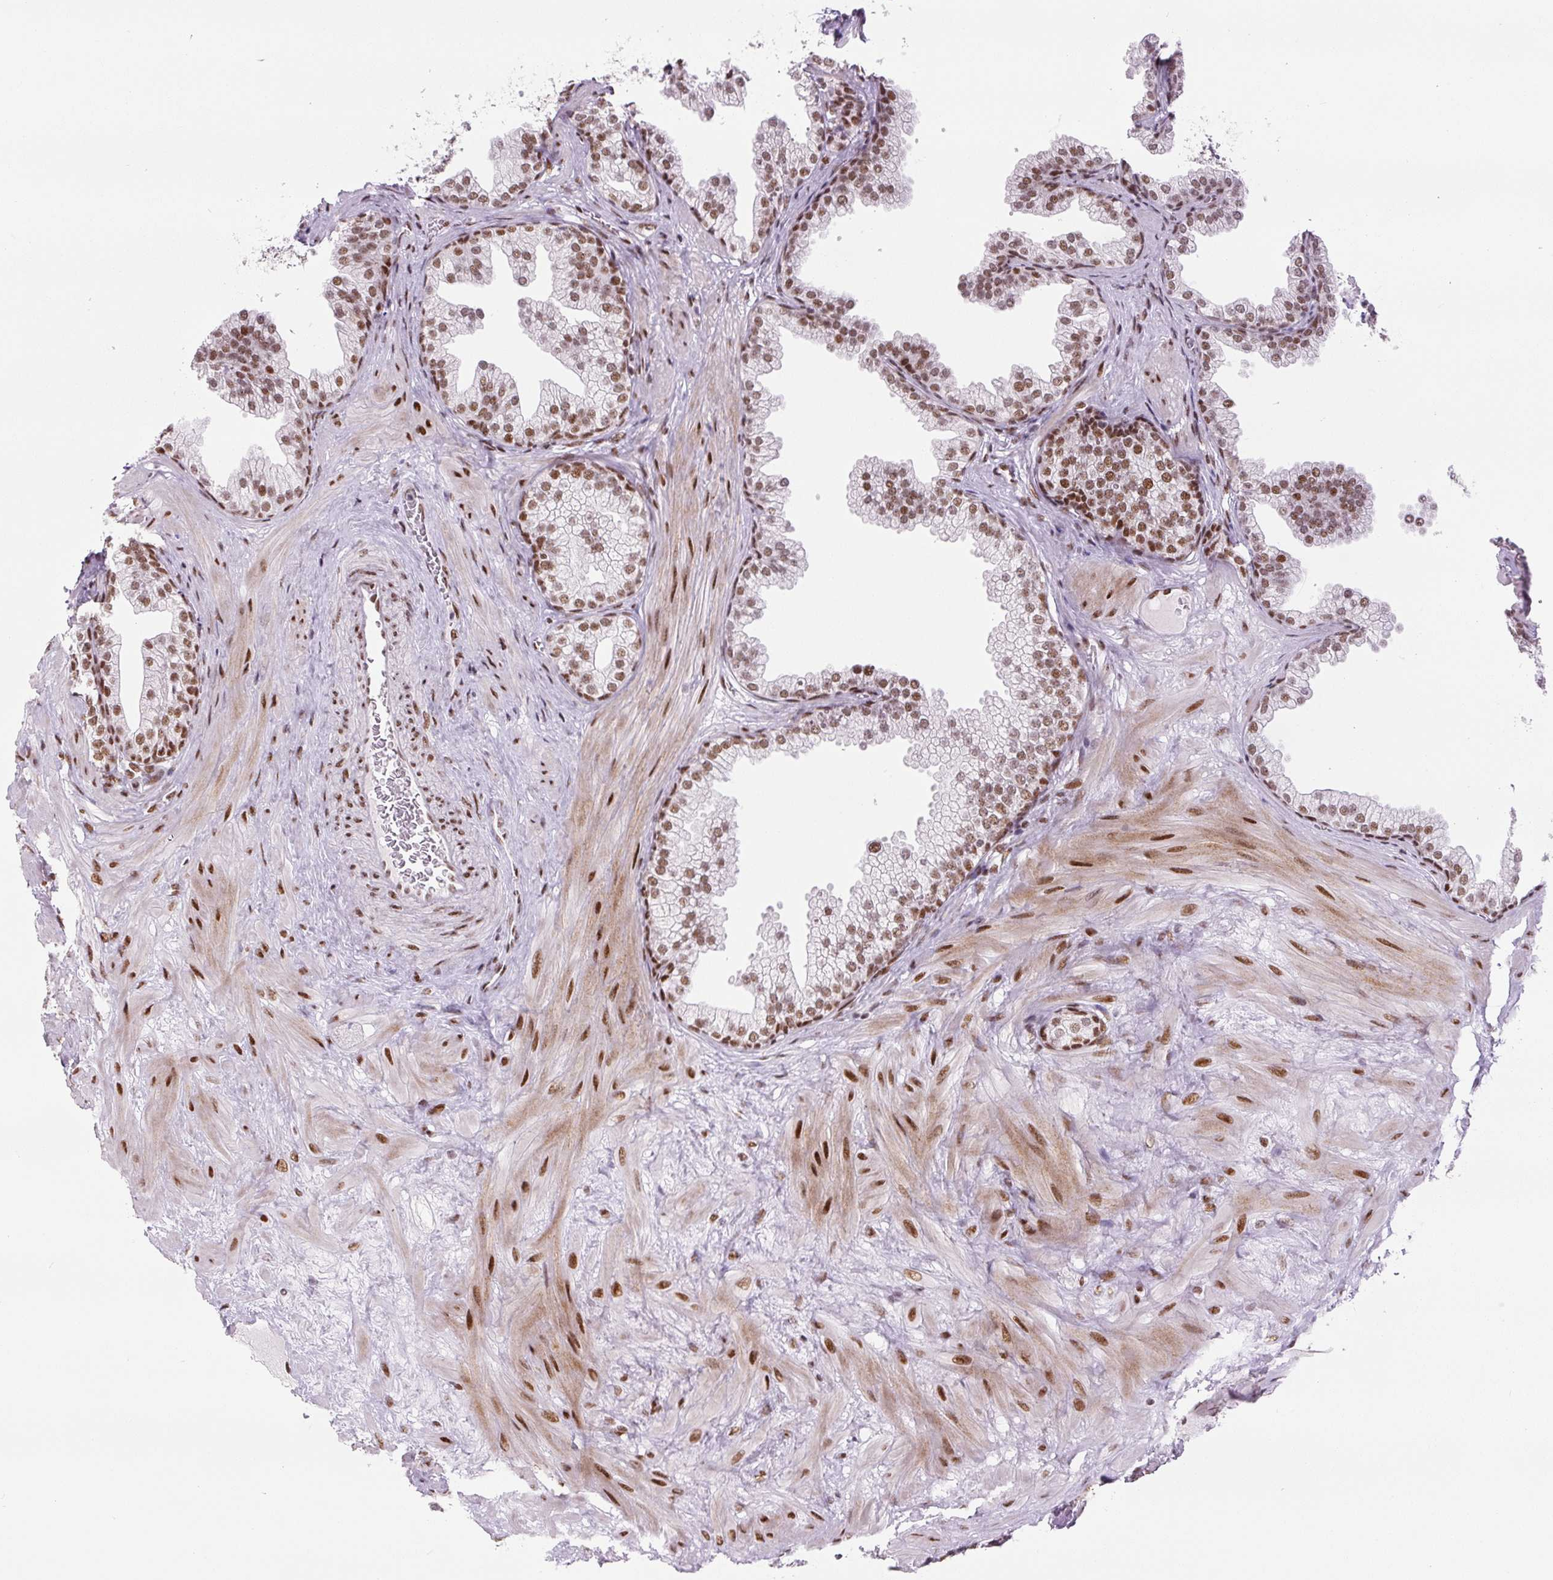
{"staining": {"intensity": "strong", "quantity": ">75%", "location": "nuclear"}, "tissue": "prostate", "cell_type": "Glandular cells", "image_type": "normal", "snomed": [{"axis": "morphology", "description": "Normal tissue, NOS"}, {"axis": "topography", "description": "Prostate"}], "caption": "Immunohistochemistry (IHC) staining of unremarkable prostate, which shows high levels of strong nuclear expression in approximately >75% of glandular cells indicating strong nuclear protein staining. The staining was performed using DAB (3,3'-diaminobenzidine) (brown) for protein detection and nuclei were counterstained in hematoxylin (blue).", "gene": "FUS", "patient": {"sex": "male", "age": 37}}